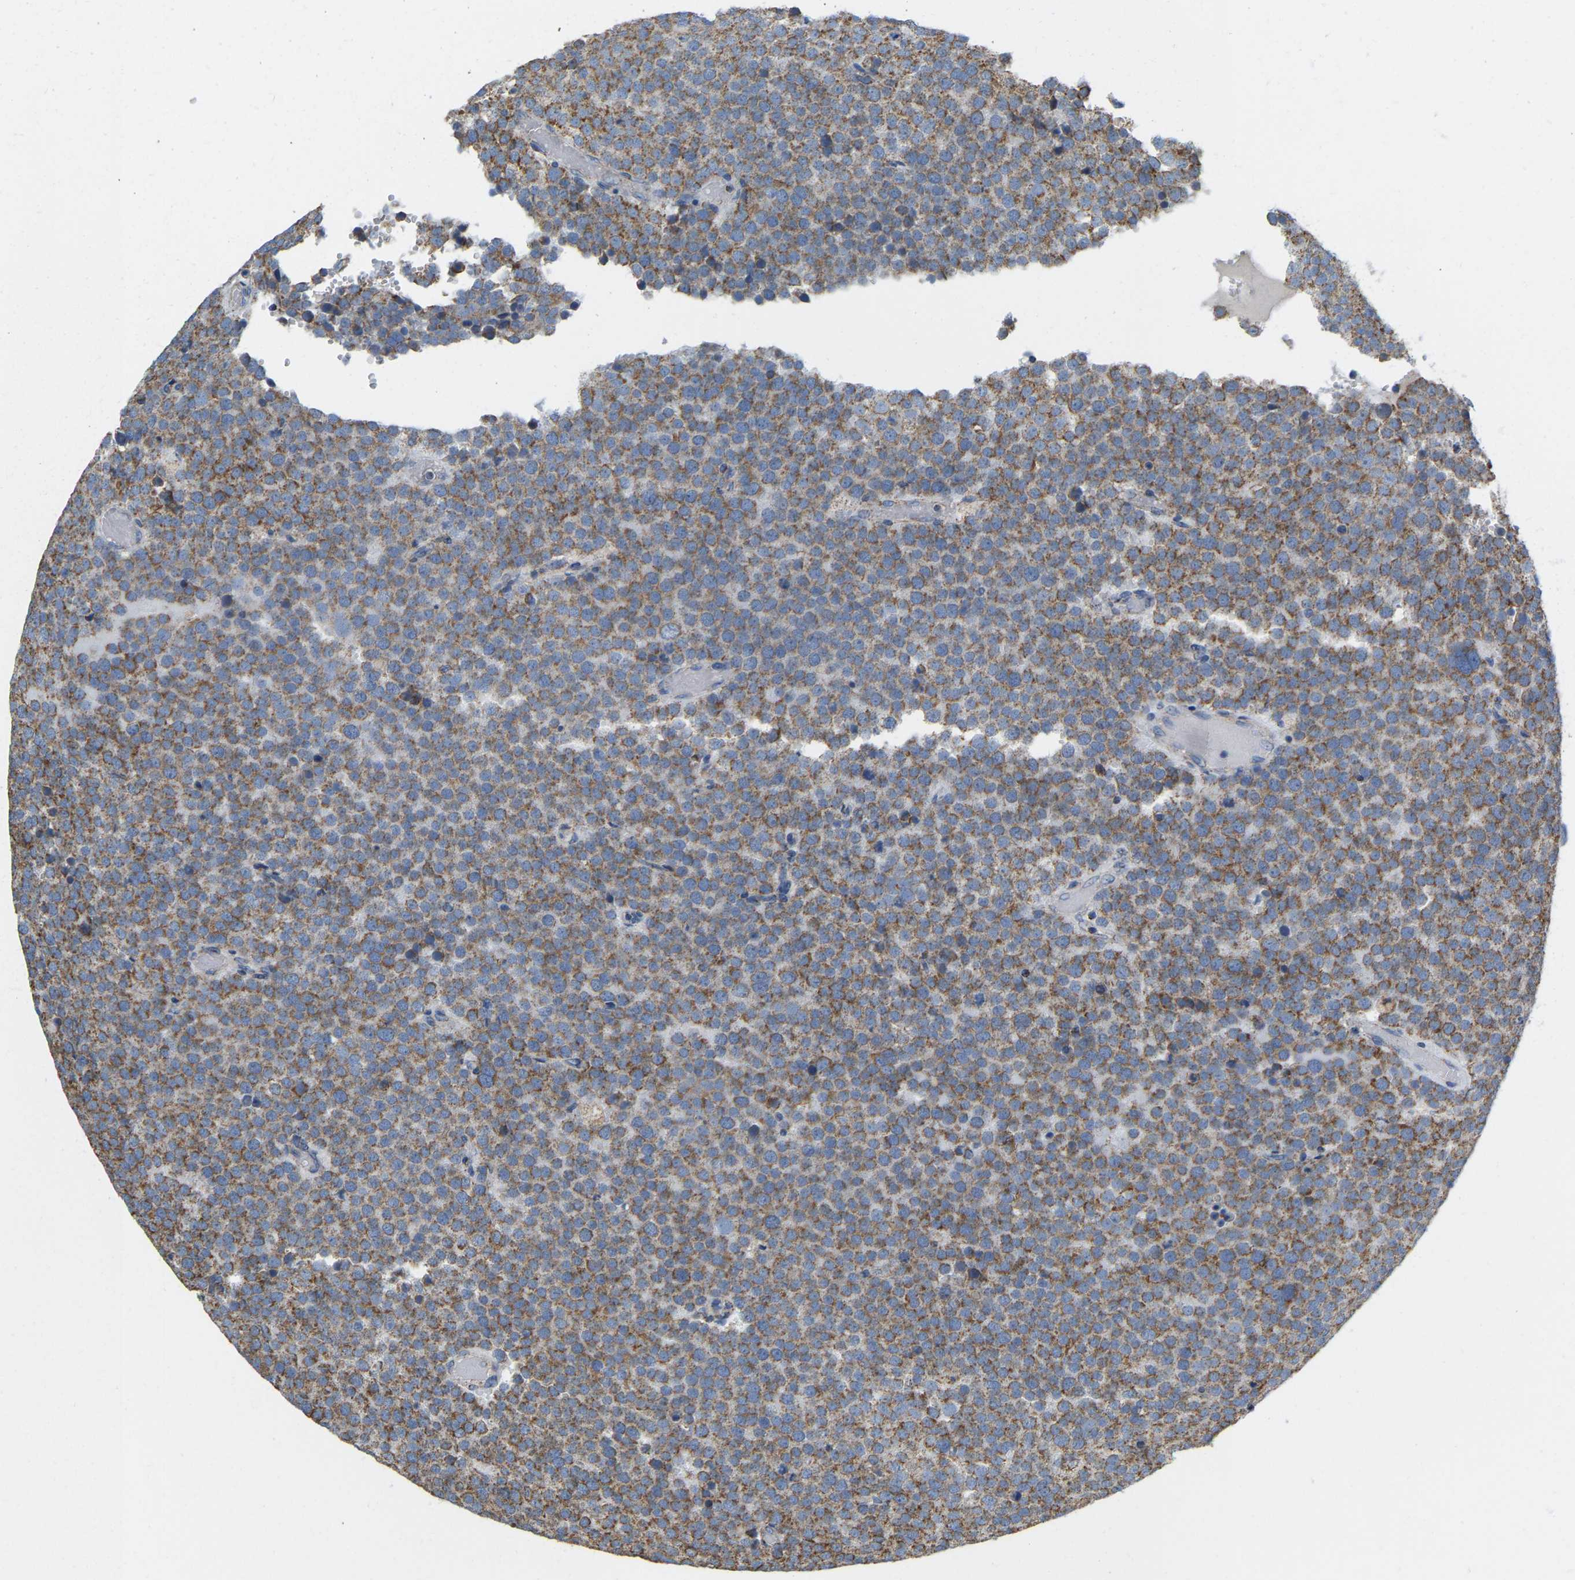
{"staining": {"intensity": "moderate", "quantity": ">75%", "location": "cytoplasmic/membranous"}, "tissue": "testis cancer", "cell_type": "Tumor cells", "image_type": "cancer", "snomed": [{"axis": "morphology", "description": "Normal tissue, NOS"}, {"axis": "morphology", "description": "Seminoma, NOS"}, {"axis": "topography", "description": "Testis"}], "caption": "Testis cancer (seminoma) stained with a brown dye exhibits moderate cytoplasmic/membranous positive staining in about >75% of tumor cells.", "gene": "CBLB", "patient": {"sex": "male", "age": 71}}